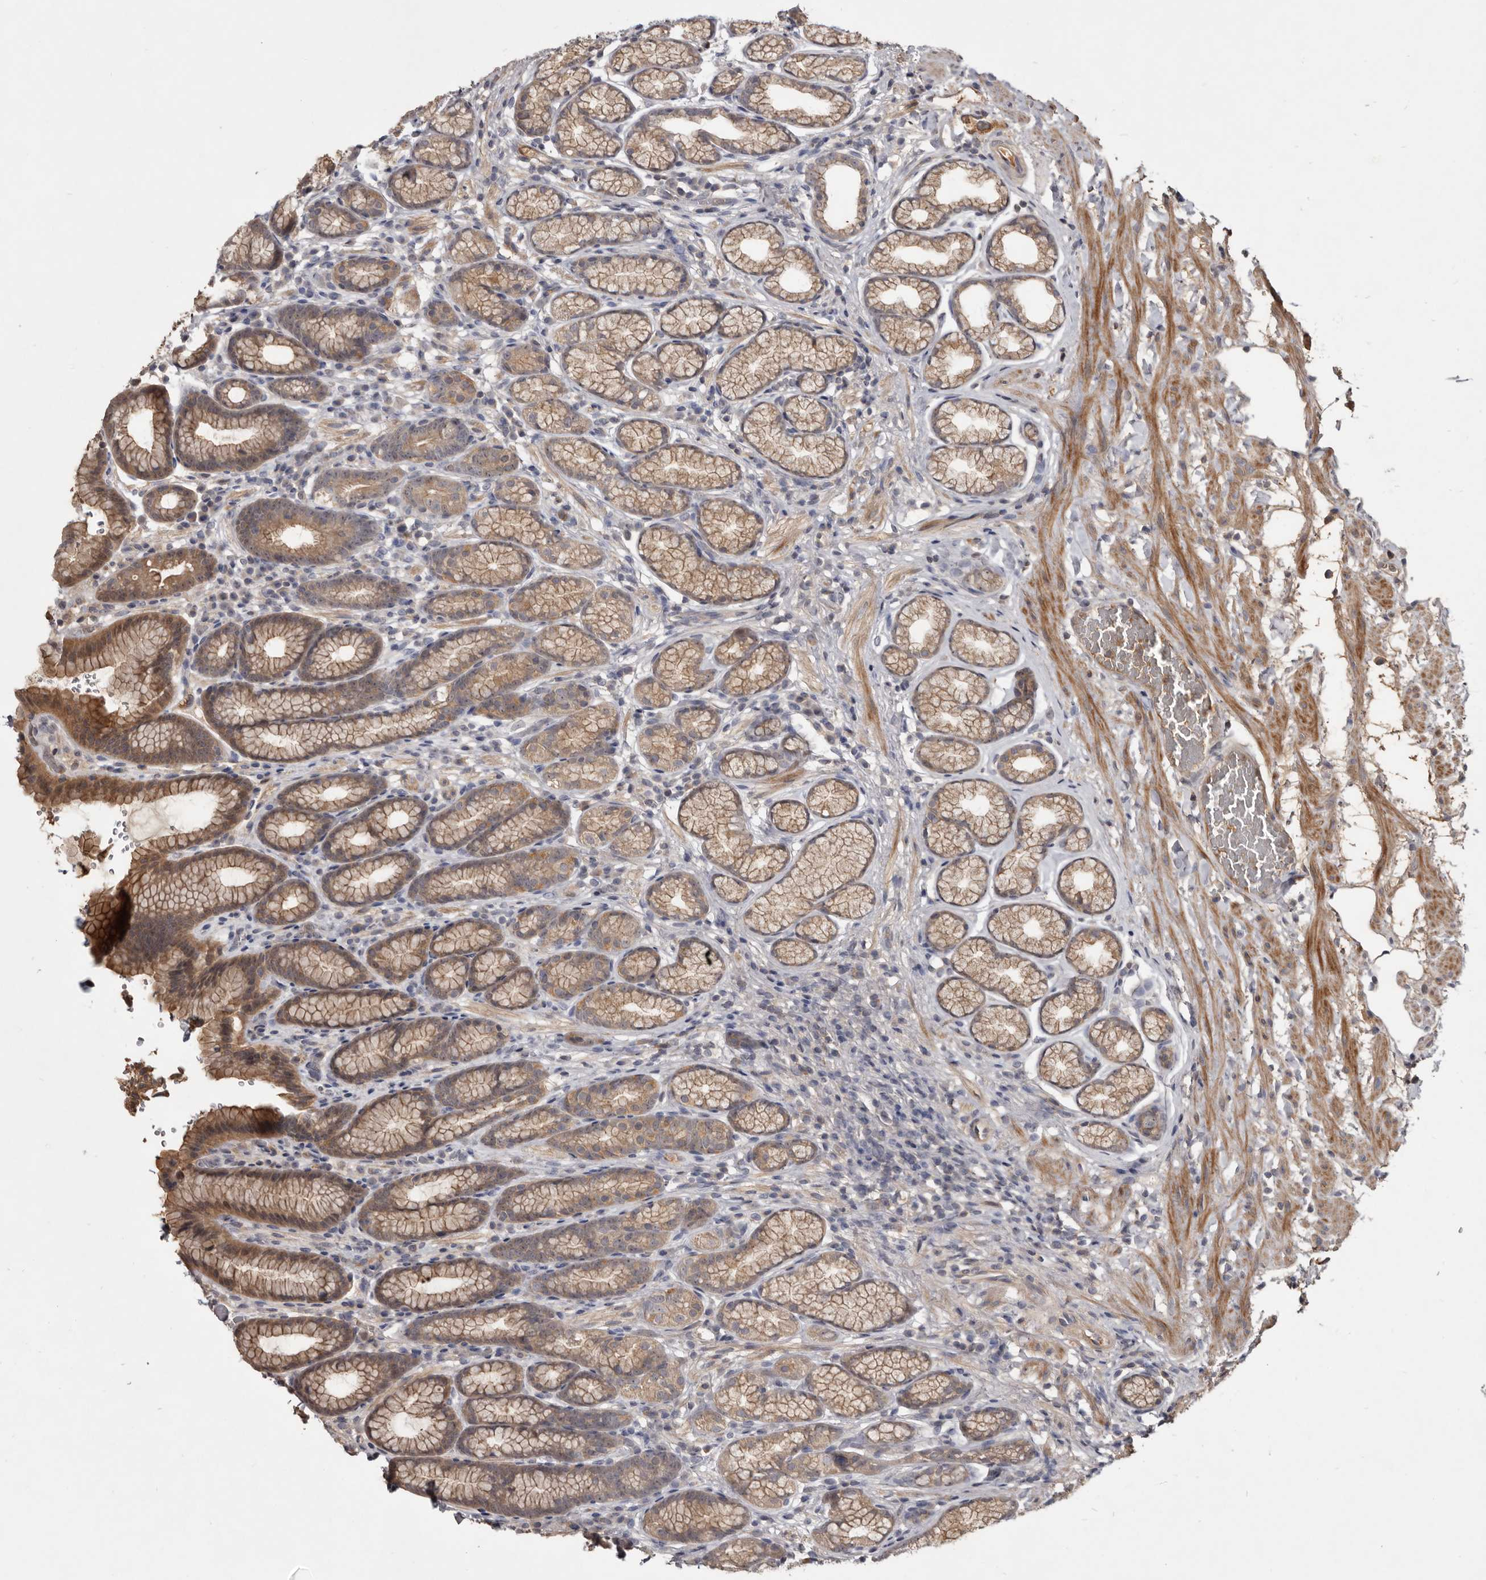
{"staining": {"intensity": "weak", "quantity": ">75%", "location": "cytoplasmic/membranous"}, "tissue": "stomach", "cell_type": "Glandular cells", "image_type": "normal", "snomed": [{"axis": "morphology", "description": "Normal tissue, NOS"}, {"axis": "topography", "description": "Stomach"}], "caption": "A brown stain highlights weak cytoplasmic/membranous expression of a protein in glandular cells of benign human stomach.", "gene": "TTC39A", "patient": {"sex": "male", "age": 42}}